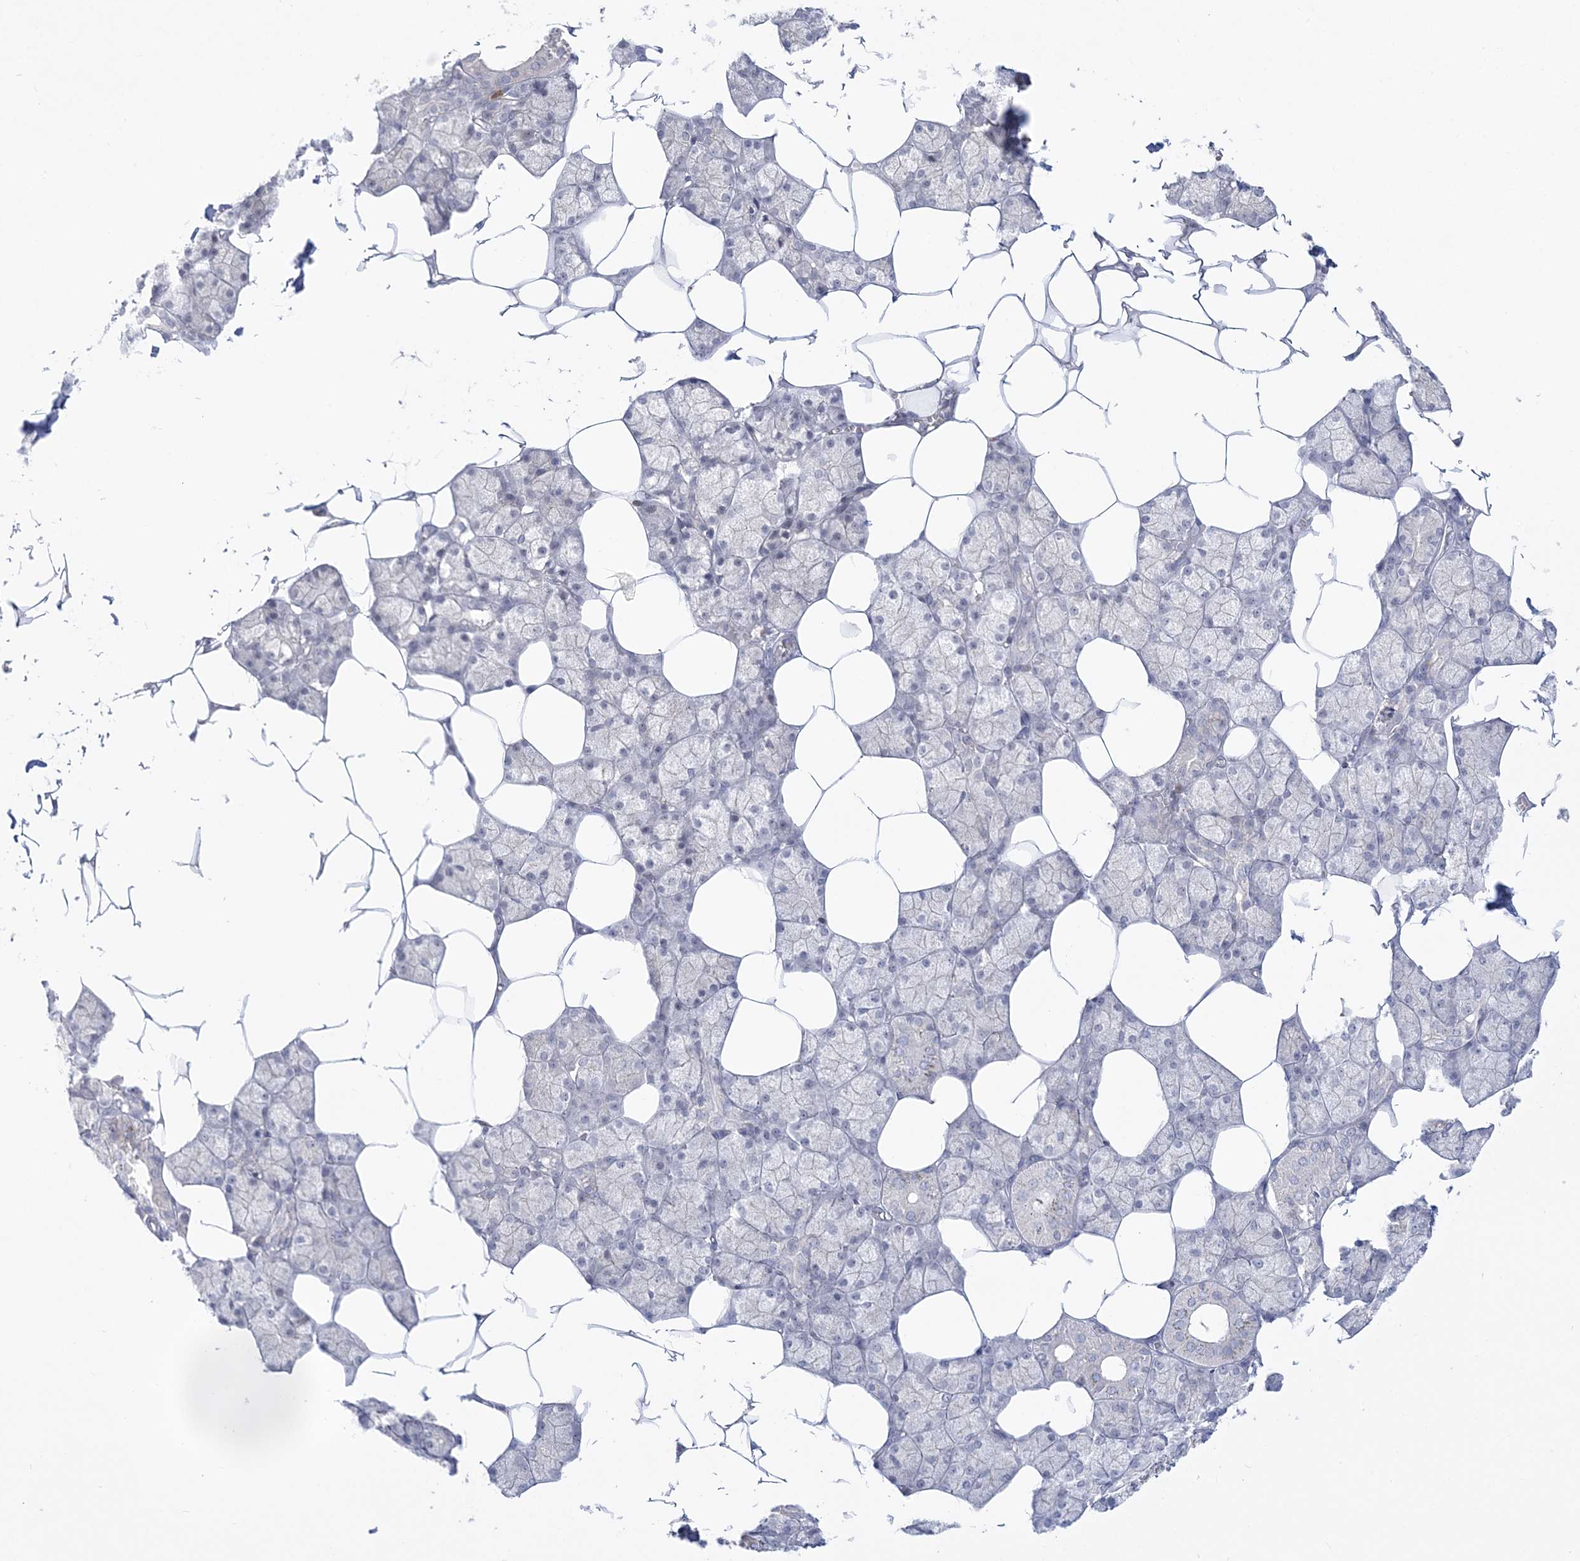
{"staining": {"intensity": "weak", "quantity": "25%-75%", "location": "nuclear"}, "tissue": "salivary gland", "cell_type": "Glandular cells", "image_type": "normal", "snomed": [{"axis": "morphology", "description": "Normal tissue, NOS"}, {"axis": "topography", "description": "Salivary gland"}], "caption": "Glandular cells exhibit low levels of weak nuclear expression in approximately 25%-75% of cells in benign salivary gland. The staining was performed using DAB to visualize the protein expression in brown, while the nuclei were stained in blue with hematoxylin (Magnification: 20x).", "gene": "SH3BP4", "patient": {"sex": "male", "age": 62}}